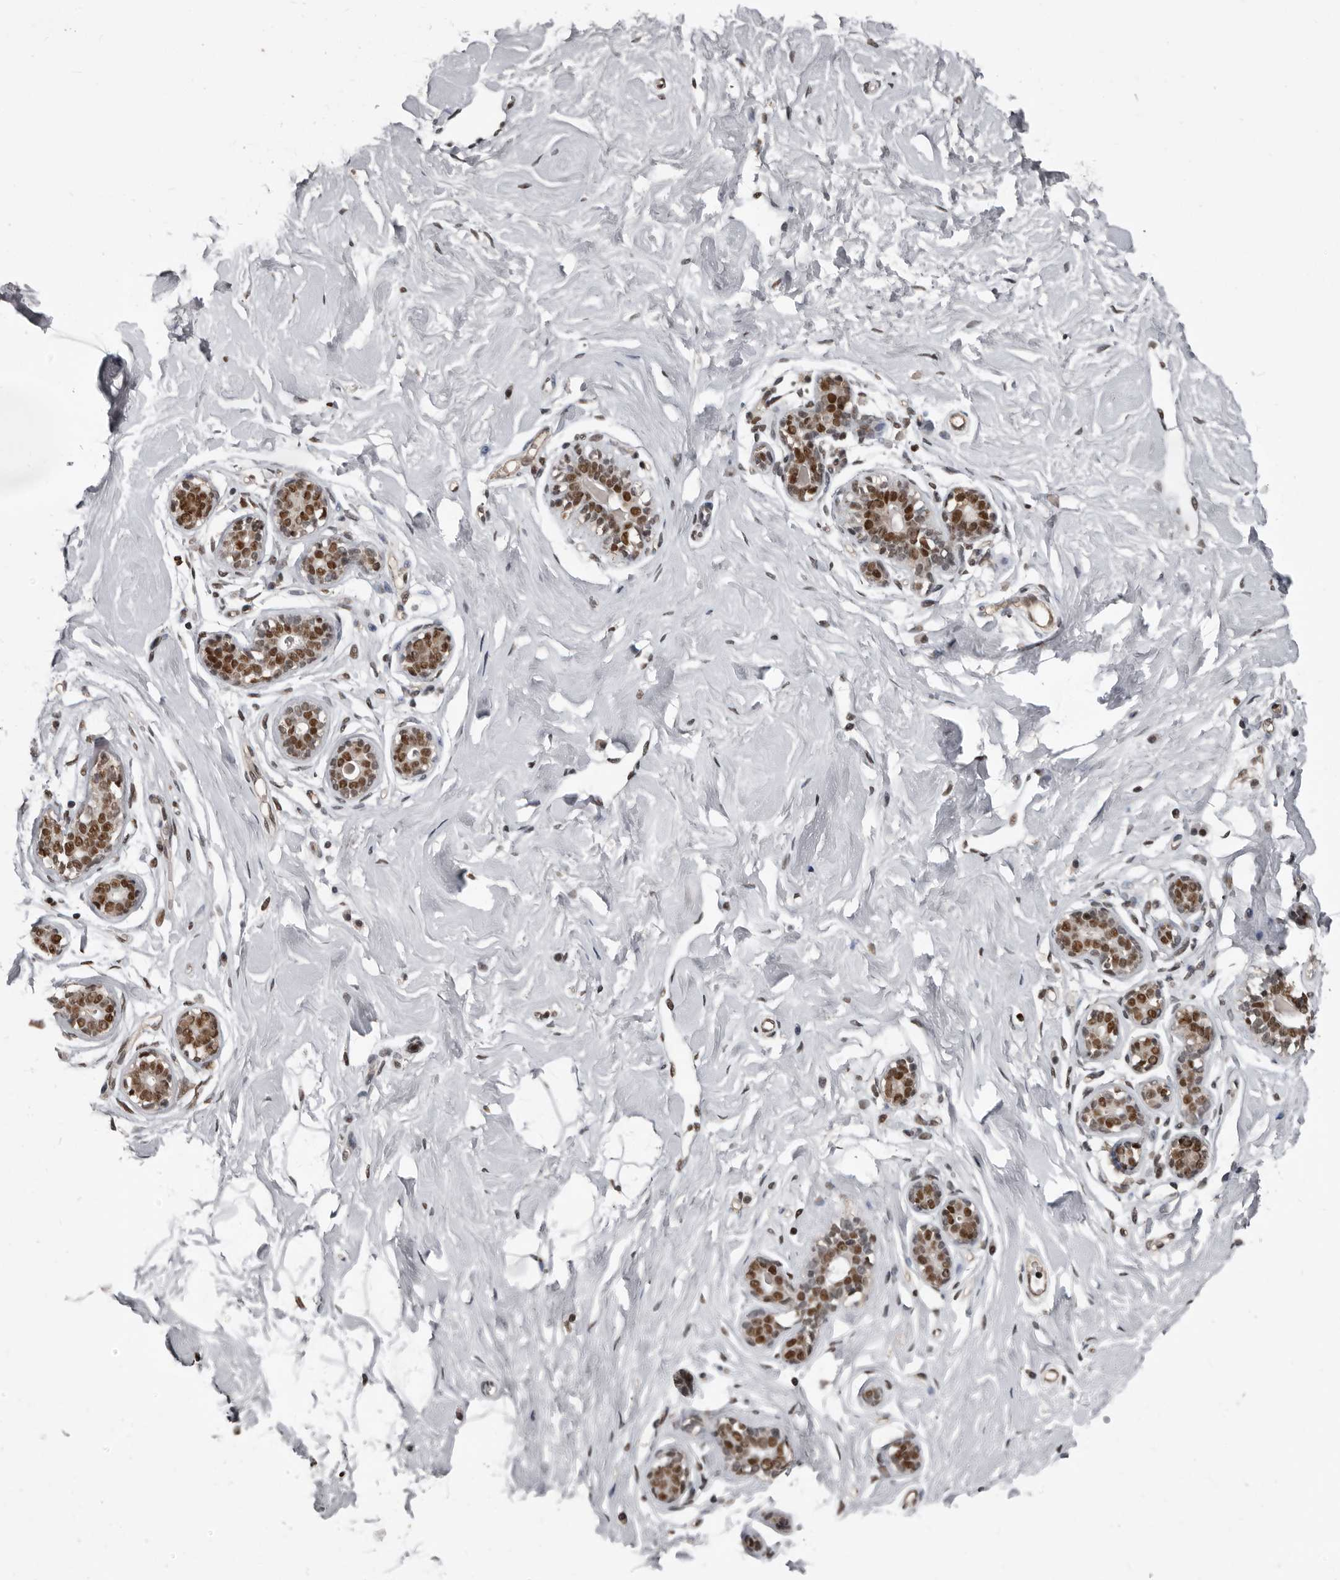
{"staining": {"intensity": "moderate", "quantity": ">75%", "location": "nuclear"}, "tissue": "breast", "cell_type": "Adipocytes", "image_type": "normal", "snomed": [{"axis": "morphology", "description": "Normal tissue, NOS"}, {"axis": "morphology", "description": "Adenoma, NOS"}, {"axis": "topography", "description": "Breast"}], "caption": "An image showing moderate nuclear expression in approximately >75% of adipocytes in normal breast, as visualized by brown immunohistochemical staining.", "gene": "CHD1L", "patient": {"sex": "female", "age": 23}}